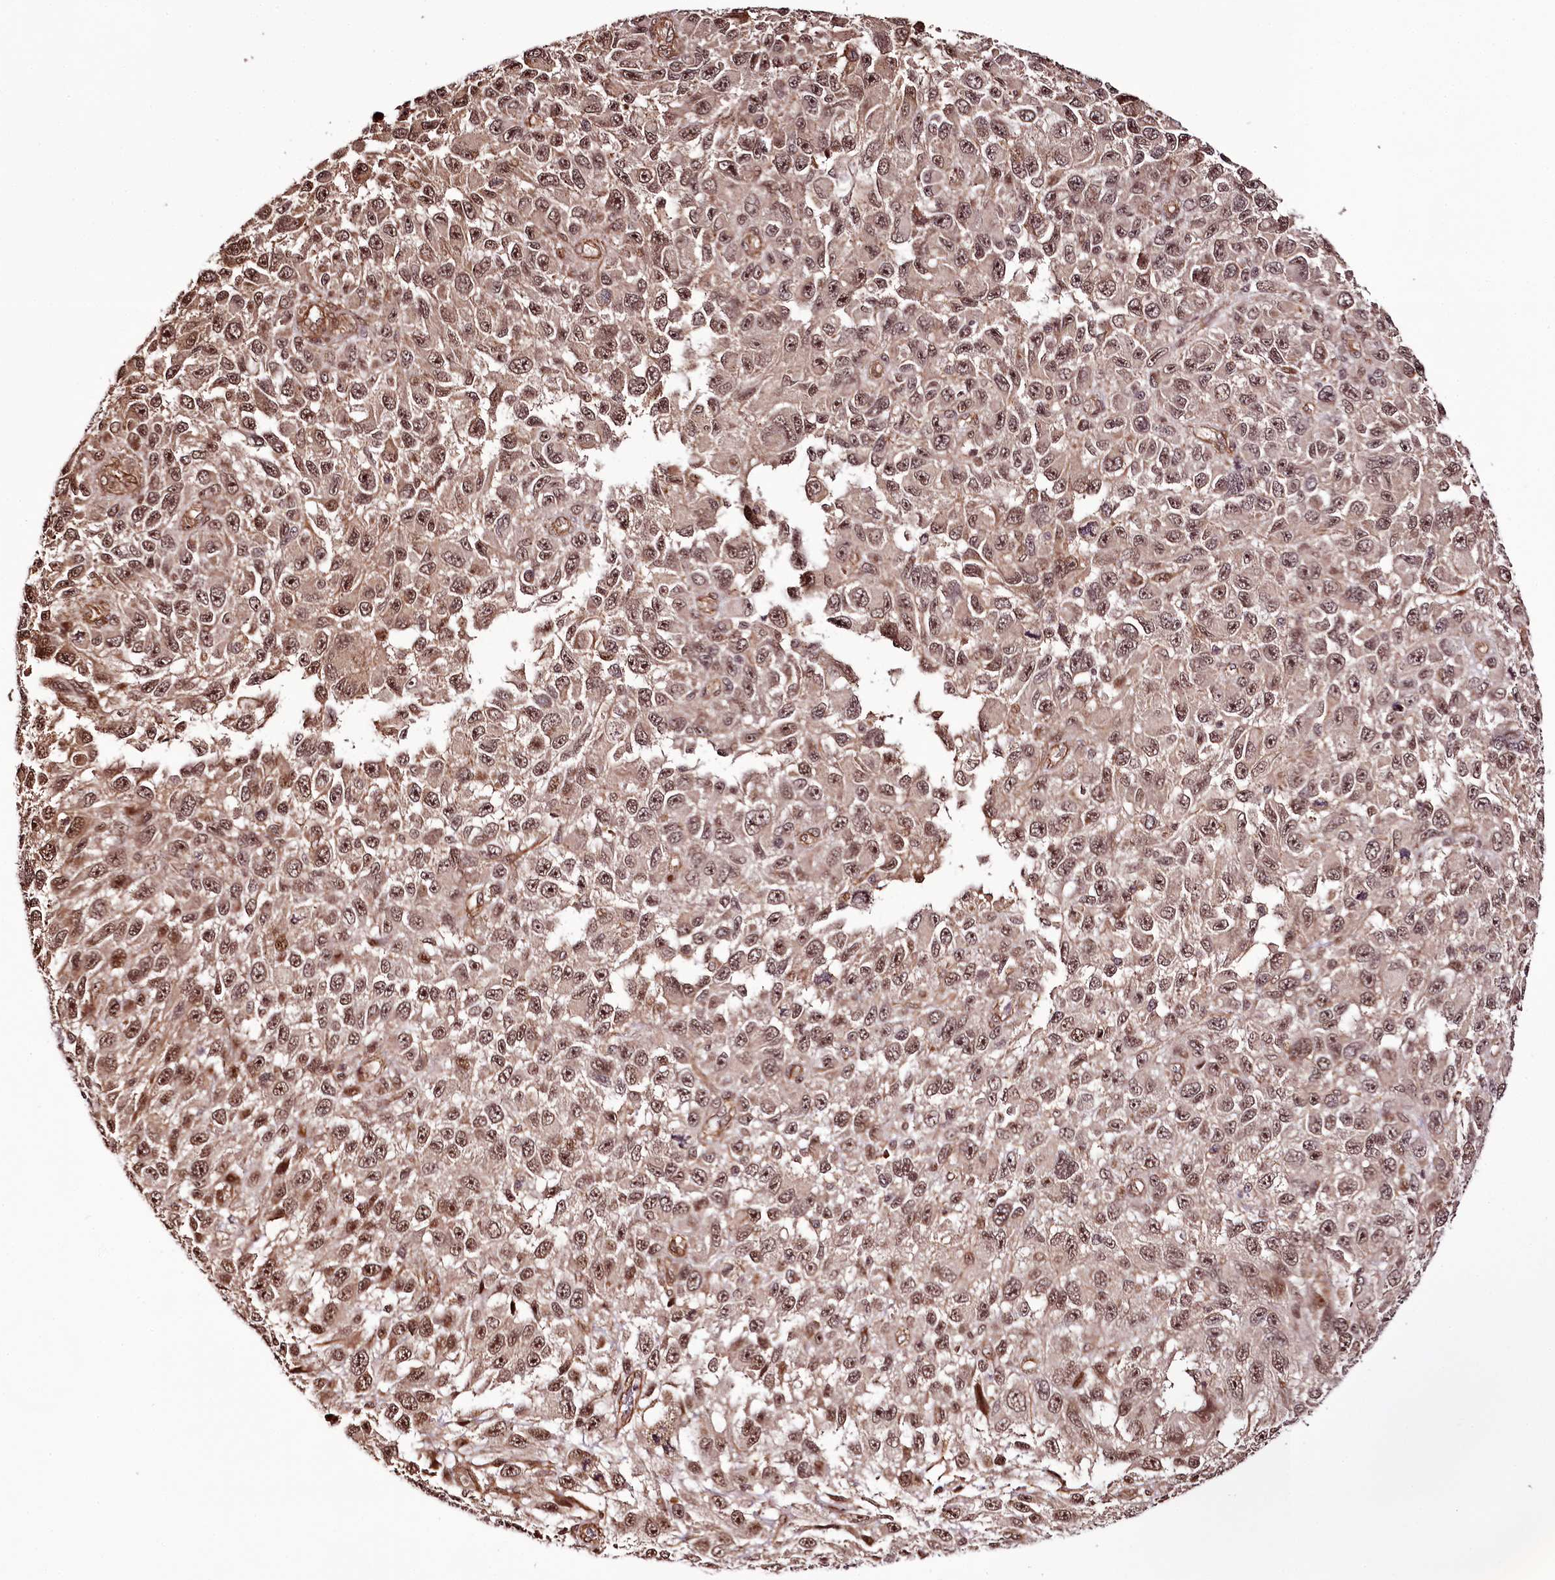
{"staining": {"intensity": "moderate", "quantity": ">75%", "location": "cytoplasmic/membranous,nuclear"}, "tissue": "melanoma", "cell_type": "Tumor cells", "image_type": "cancer", "snomed": [{"axis": "morphology", "description": "Malignant melanoma, NOS"}, {"axis": "topography", "description": "Skin"}], "caption": "Immunohistochemistry (IHC) histopathology image of neoplastic tissue: human melanoma stained using immunohistochemistry shows medium levels of moderate protein expression localized specifically in the cytoplasmic/membranous and nuclear of tumor cells, appearing as a cytoplasmic/membranous and nuclear brown color.", "gene": "TTC33", "patient": {"sex": "female", "age": 96}}